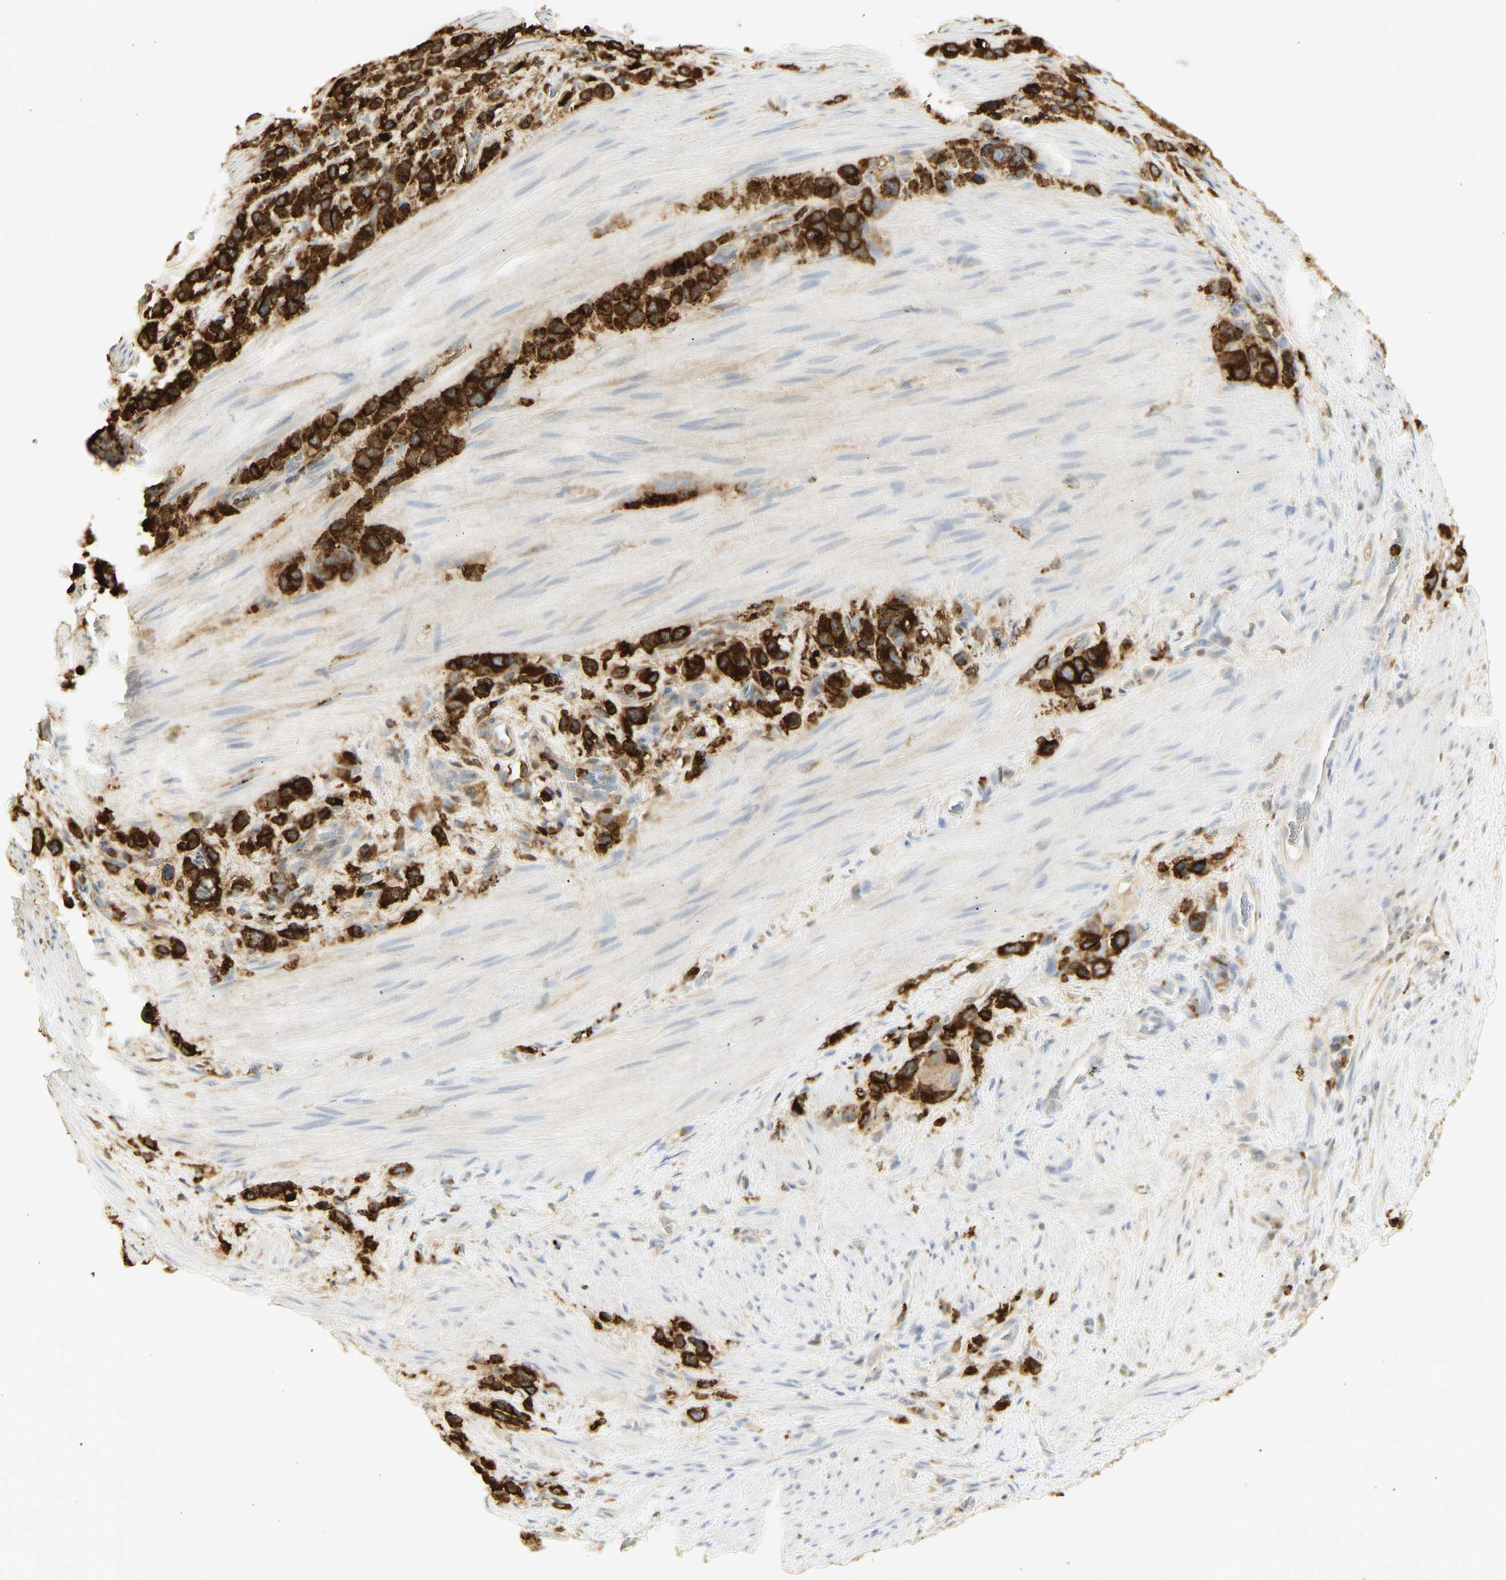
{"staining": {"intensity": "strong", "quantity": ">75%", "location": "cytoplasmic/membranous"}, "tissue": "stomach cancer", "cell_type": "Tumor cells", "image_type": "cancer", "snomed": [{"axis": "morphology", "description": "Adenocarcinoma, NOS"}, {"axis": "morphology", "description": "Adenocarcinoma, High grade"}, {"axis": "topography", "description": "Stomach, upper"}, {"axis": "topography", "description": "Stomach, lower"}], "caption": "Stomach adenocarcinoma (high-grade) stained with immunohistochemistry demonstrates strong cytoplasmic/membranous staining in about >75% of tumor cells. The protein is shown in brown color, while the nuclei are stained blue.", "gene": "CEACAM5", "patient": {"sex": "female", "age": 65}}